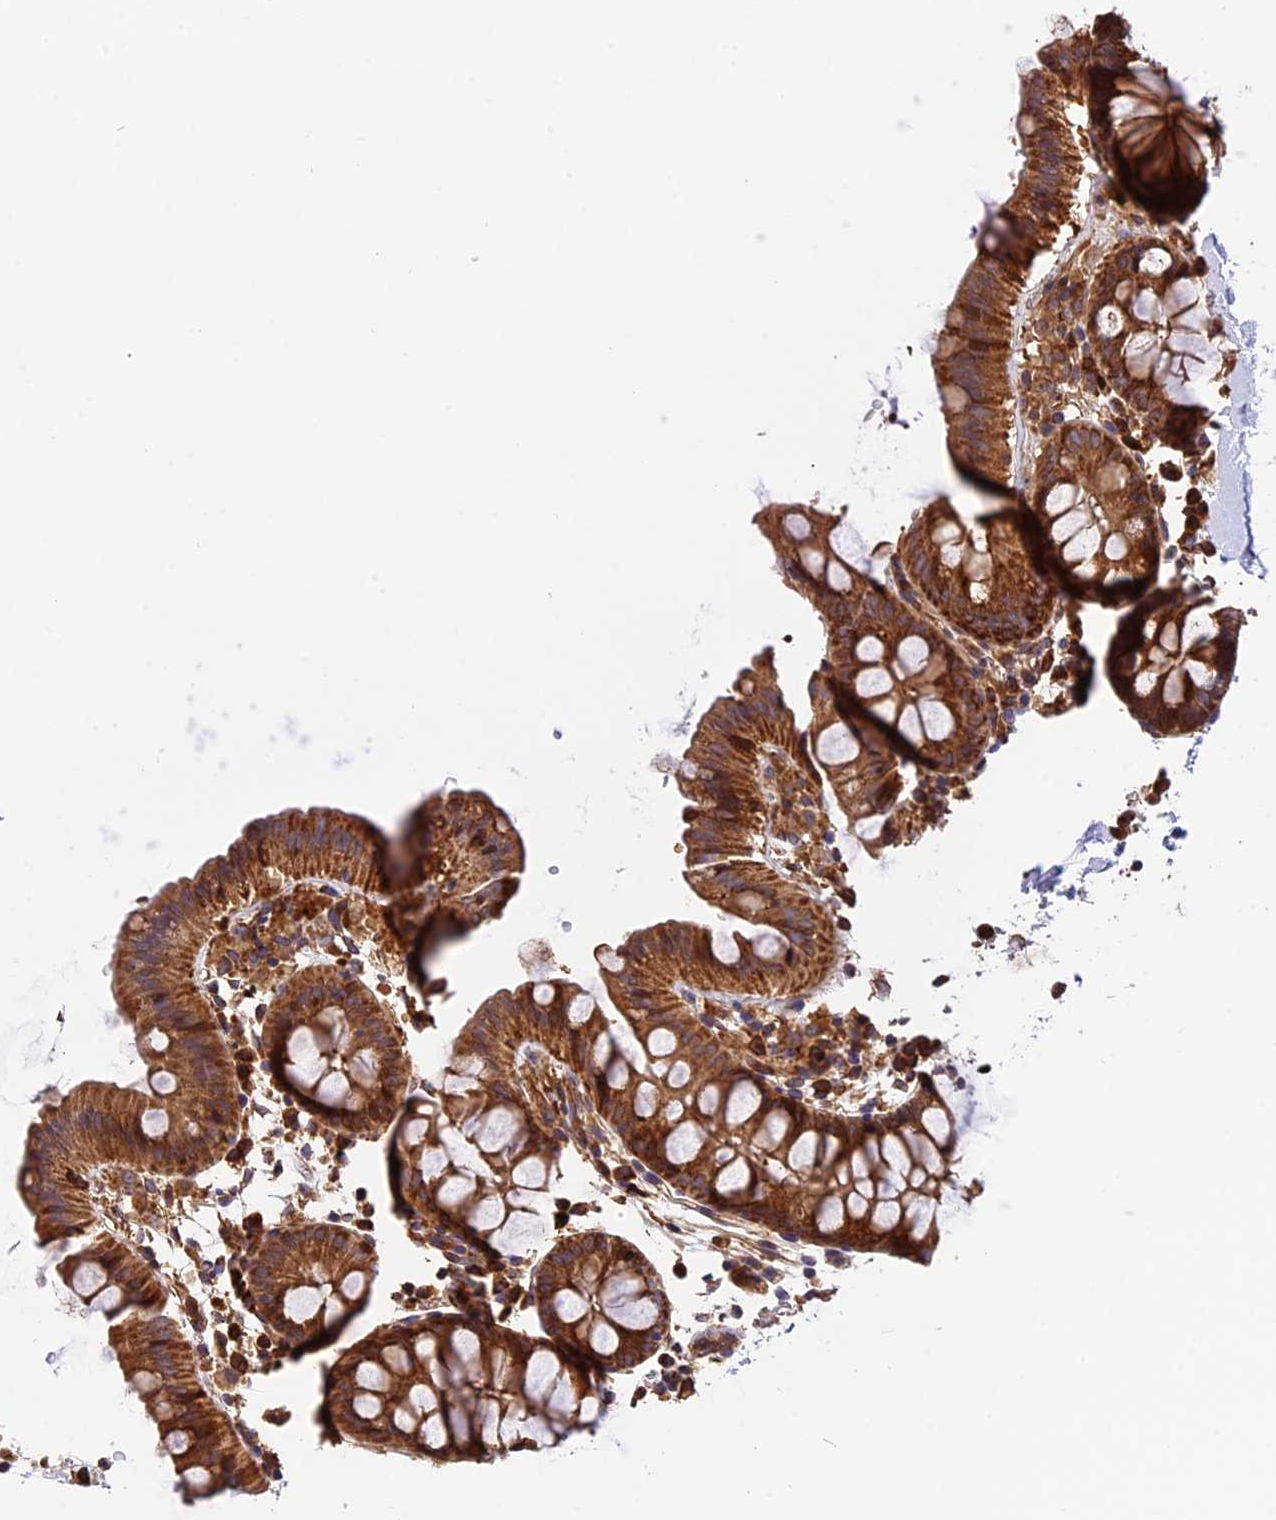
{"staining": {"intensity": "moderate", "quantity": ">75%", "location": "cytoplasmic/membranous"}, "tissue": "colon", "cell_type": "Endothelial cells", "image_type": "normal", "snomed": [{"axis": "morphology", "description": "Normal tissue, NOS"}, {"axis": "topography", "description": "Colon"}], "caption": "Human colon stained with a protein marker exhibits moderate staining in endothelial cells.", "gene": "HERPUD1", "patient": {"sex": "male", "age": 75}}